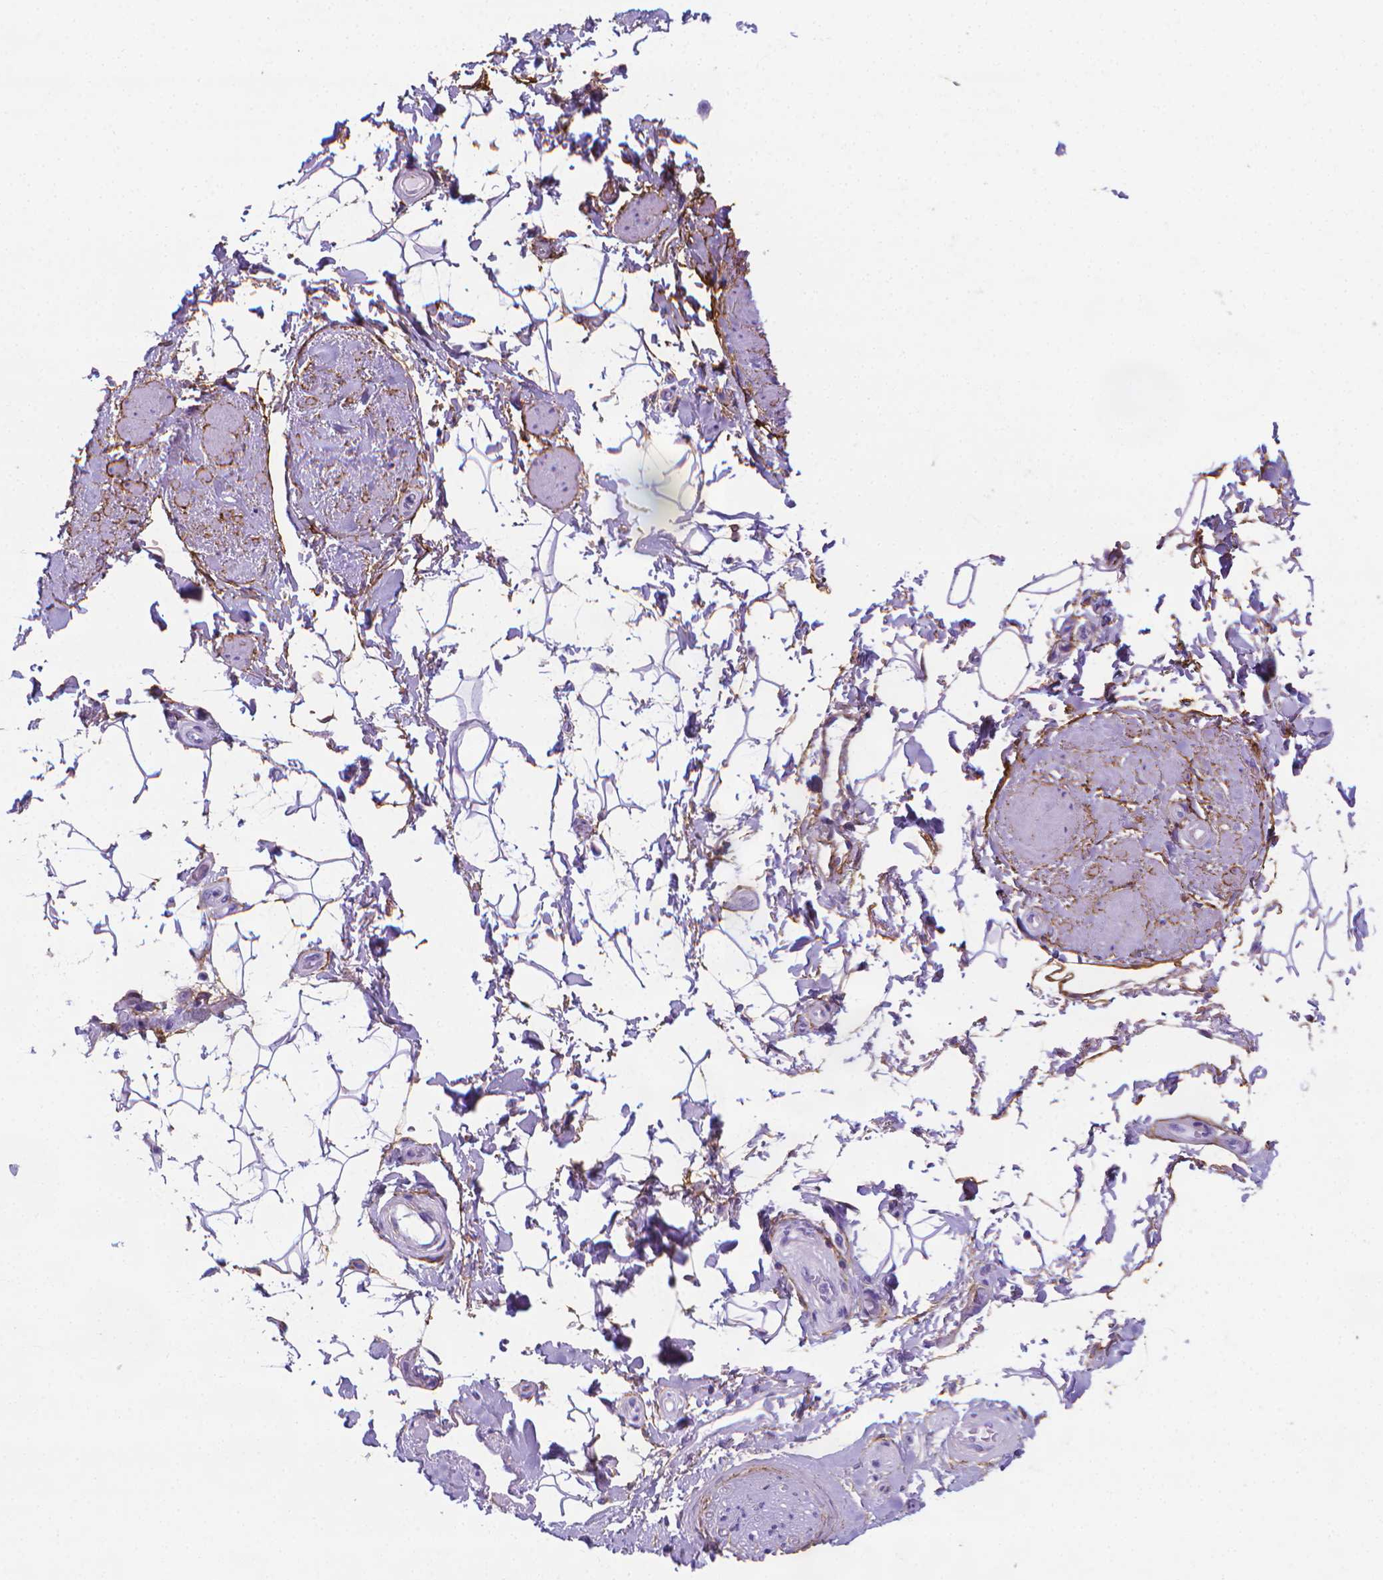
{"staining": {"intensity": "negative", "quantity": "none", "location": "none"}, "tissue": "adipose tissue", "cell_type": "Adipocytes", "image_type": "normal", "snomed": [{"axis": "morphology", "description": "Normal tissue, NOS"}, {"axis": "topography", "description": "Anal"}, {"axis": "topography", "description": "Peripheral nerve tissue"}], "caption": "Immunohistochemical staining of benign human adipose tissue shows no significant staining in adipocytes. The staining was performed using DAB to visualize the protein expression in brown, while the nuclei were stained in blue with hematoxylin (Magnification: 20x).", "gene": "MFAP2", "patient": {"sex": "male", "age": 51}}